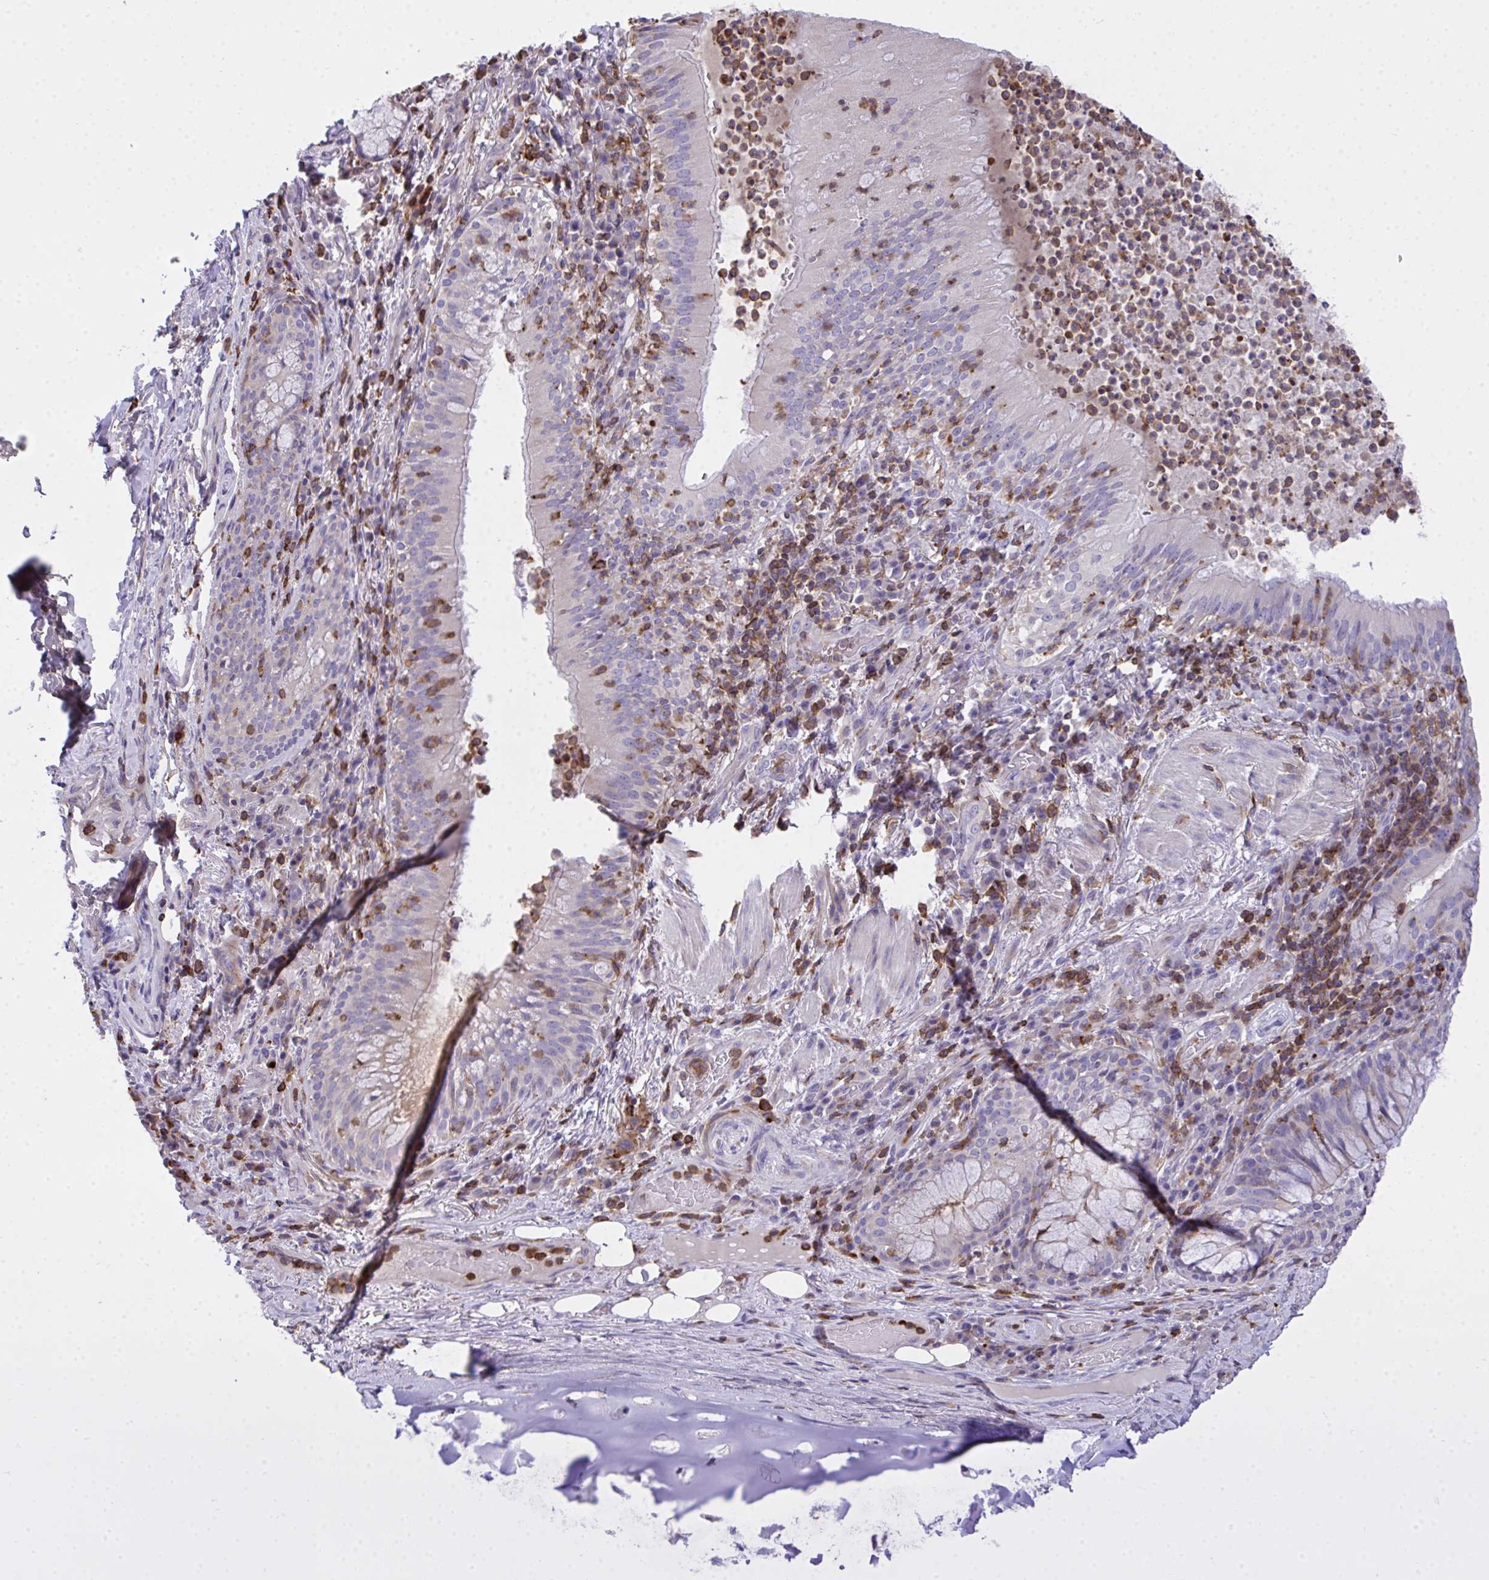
{"staining": {"intensity": "negative", "quantity": "none", "location": "none"}, "tissue": "bronchus", "cell_type": "Respiratory epithelial cells", "image_type": "normal", "snomed": [{"axis": "morphology", "description": "Normal tissue, NOS"}, {"axis": "topography", "description": "Lymph node"}, {"axis": "topography", "description": "Bronchus"}], "caption": "The IHC photomicrograph has no significant expression in respiratory epithelial cells of bronchus. Brightfield microscopy of immunohistochemistry stained with DAB (brown) and hematoxylin (blue), captured at high magnification.", "gene": "AP5M1", "patient": {"sex": "male", "age": 56}}